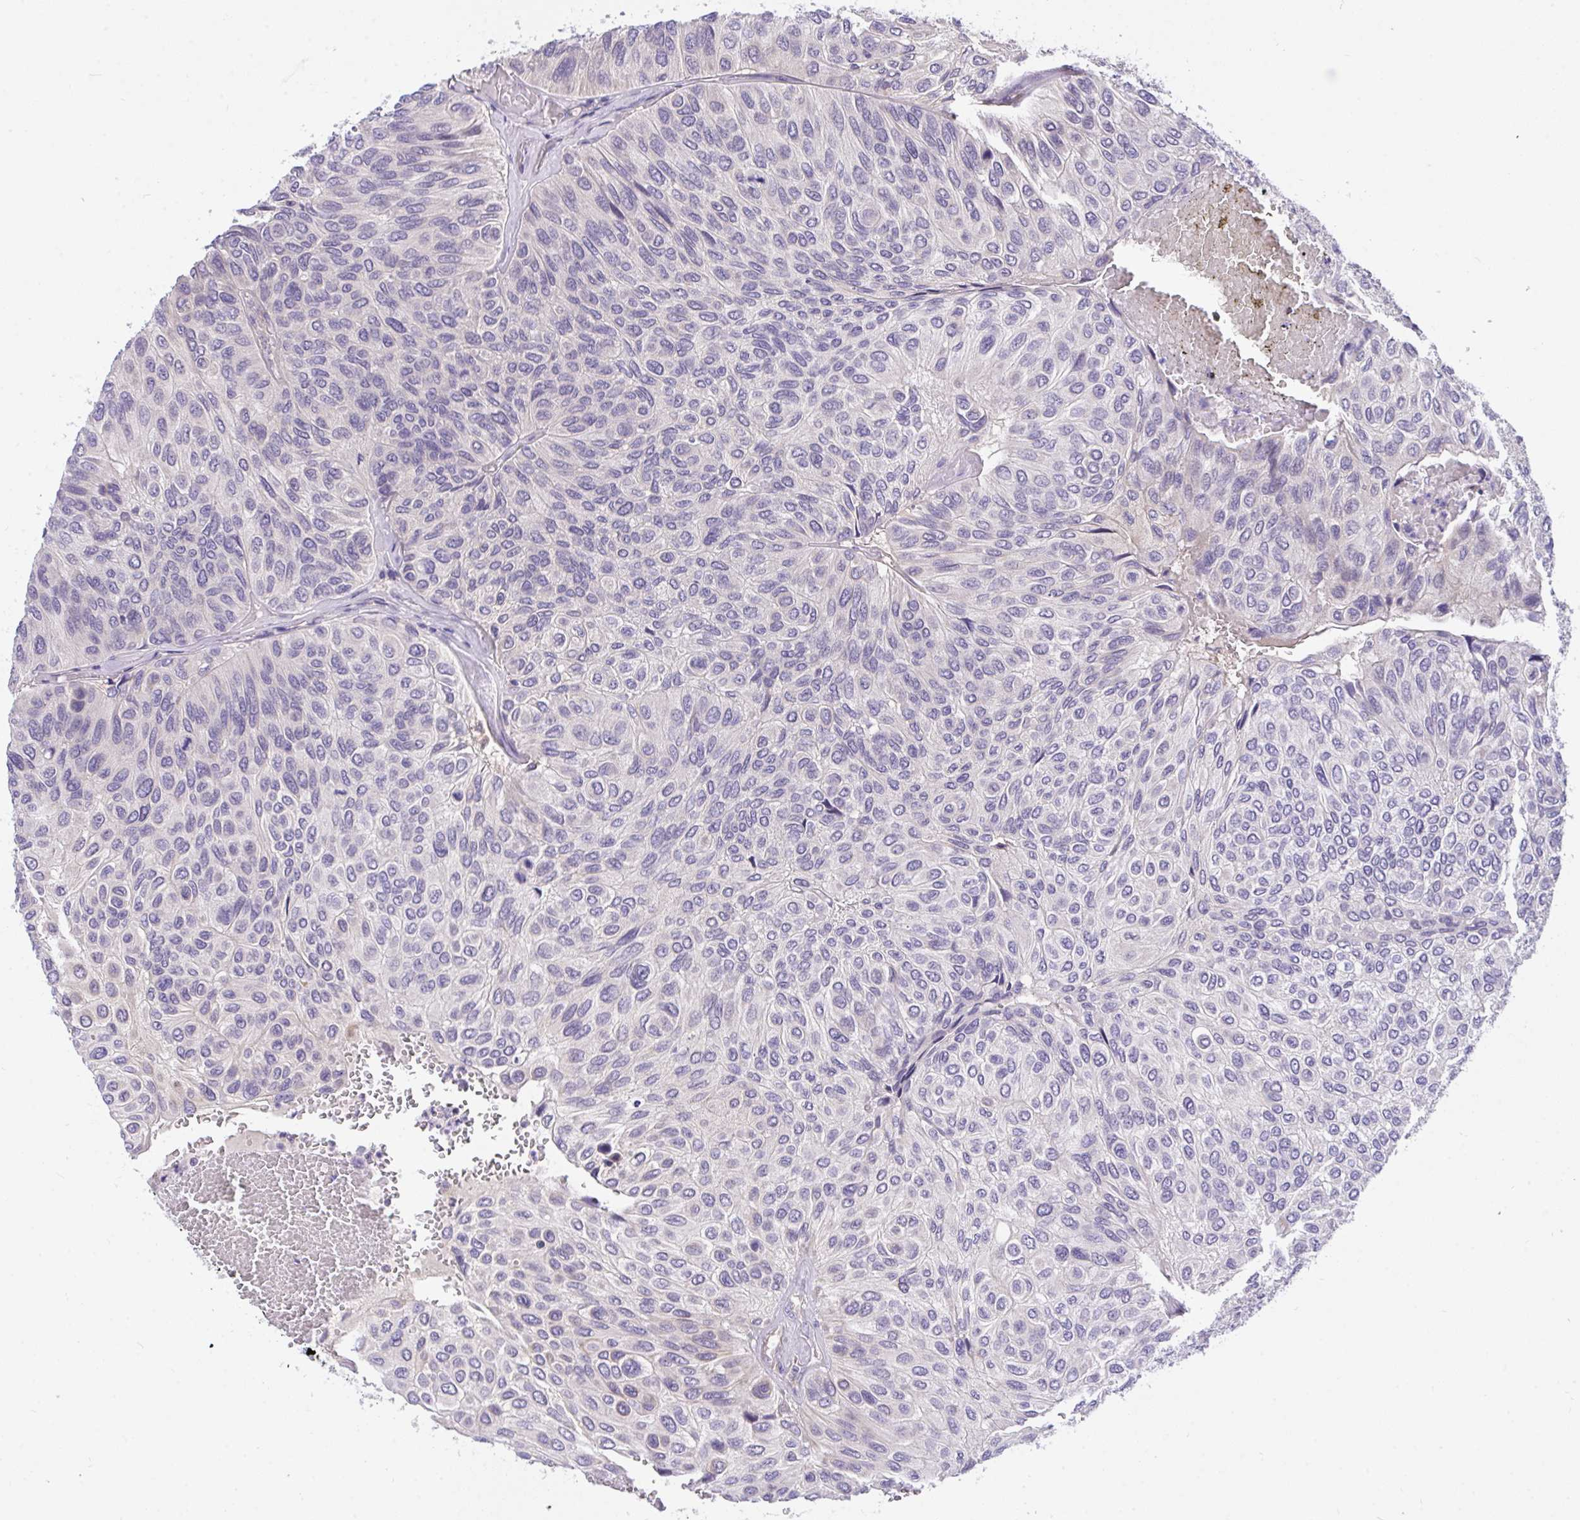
{"staining": {"intensity": "weak", "quantity": "<25%", "location": "cytoplasmic/membranous"}, "tissue": "urothelial cancer", "cell_type": "Tumor cells", "image_type": "cancer", "snomed": [{"axis": "morphology", "description": "Urothelial carcinoma, High grade"}, {"axis": "topography", "description": "Urinary bladder"}], "caption": "Urothelial cancer was stained to show a protein in brown. There is no significant expression in tumor cells.", "gene": "C19orf54", "patient": {"sex": "male", "age": 66}}